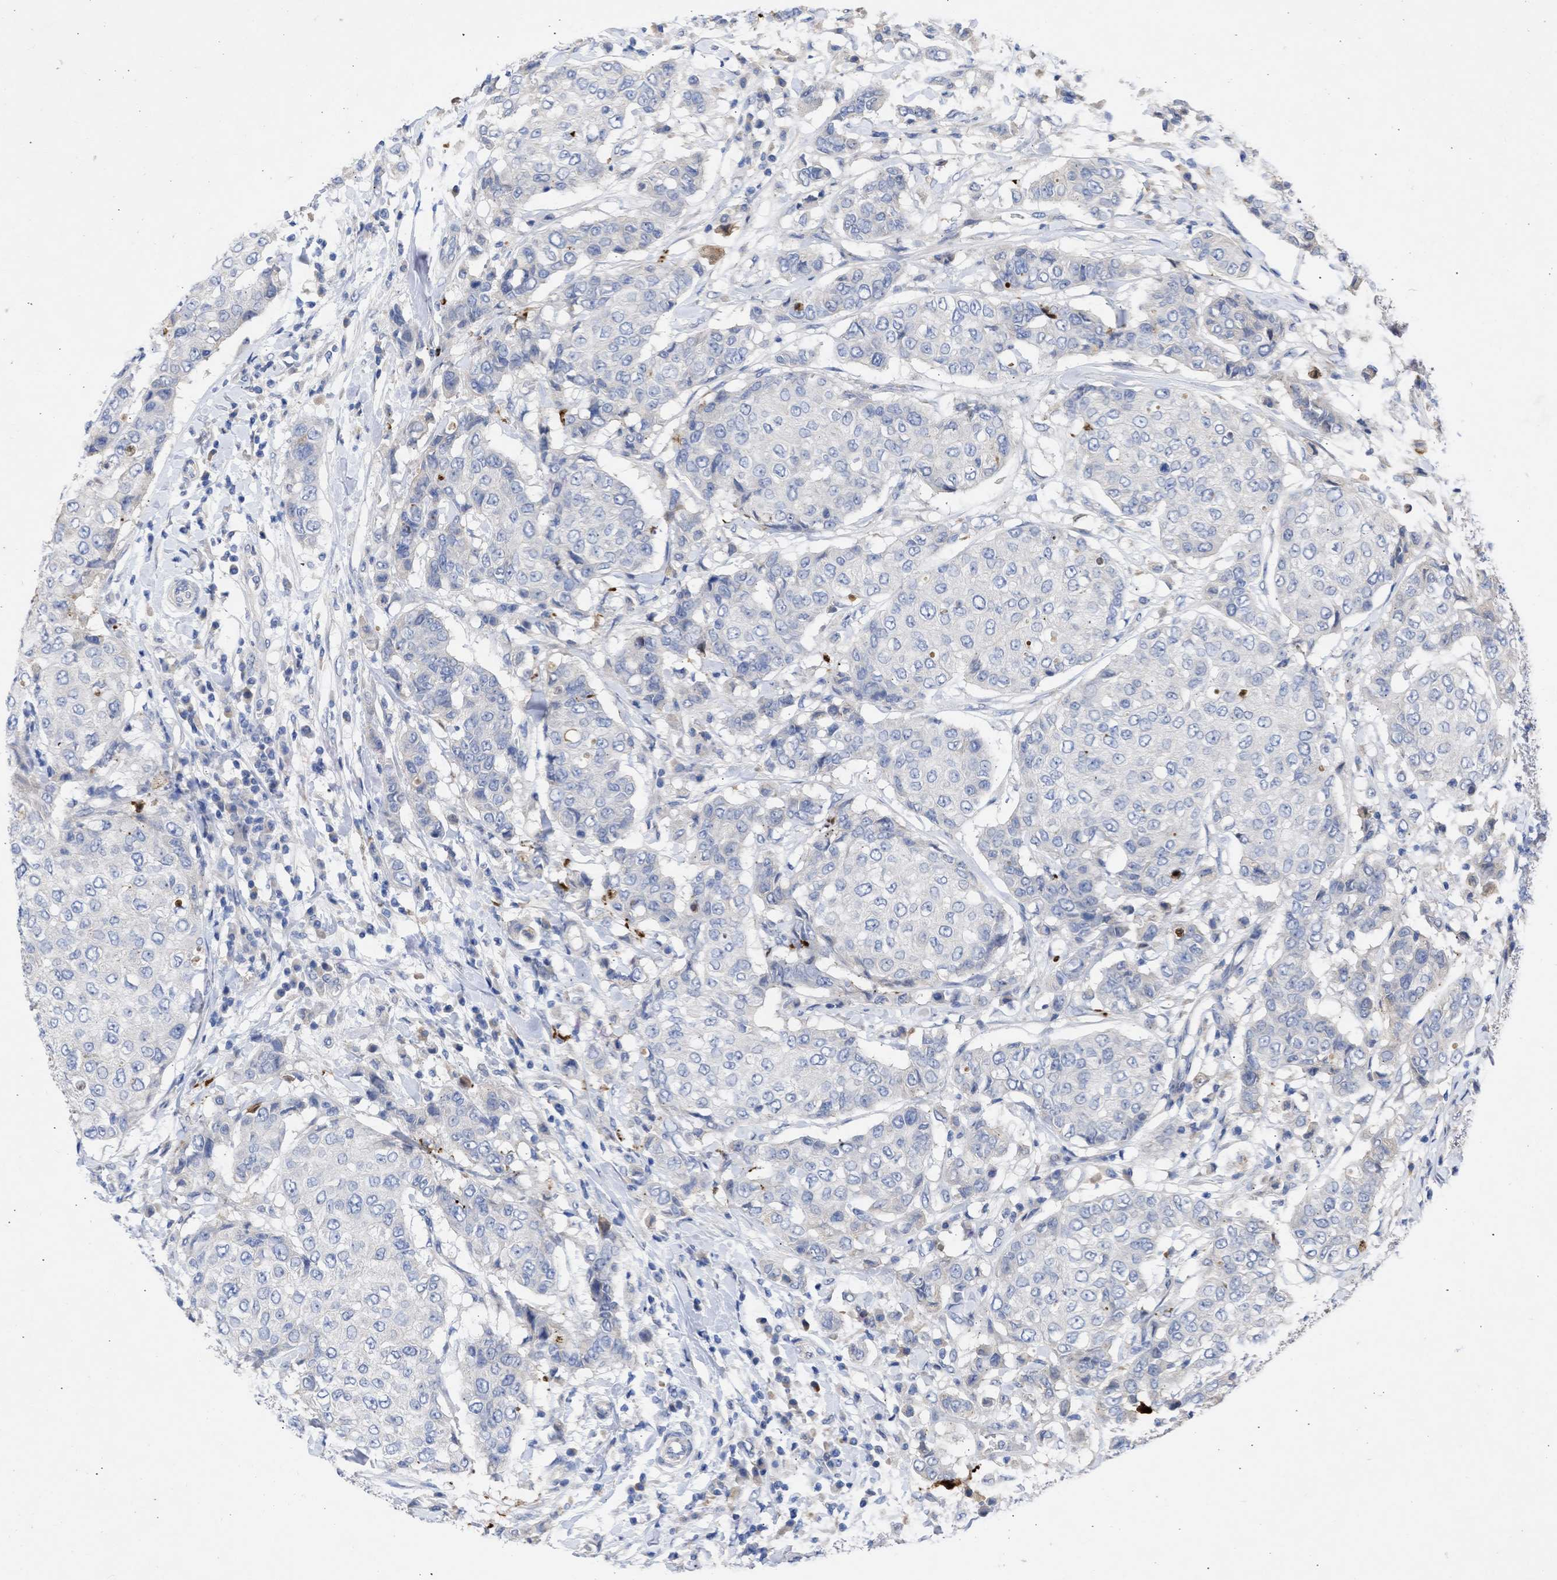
{"staining": {"intensity": "negative", "quantity": "none", "location": "none"}, "tissue": "breast cancer", "cell_type": "Tumor cells", "image_type": "cancer", "snomed": [{"axis": "morphology", "description": "Duct carcinoma"}, {"axis": "topography", "description": "Breast"}], "caption": "This is an IHC micrograph of human invasive ductal carcinoma (breast). There is no positivity in tumor cells.", "gene": "ARHGEF4", "patient": {"sex": "female", "age": 27}}